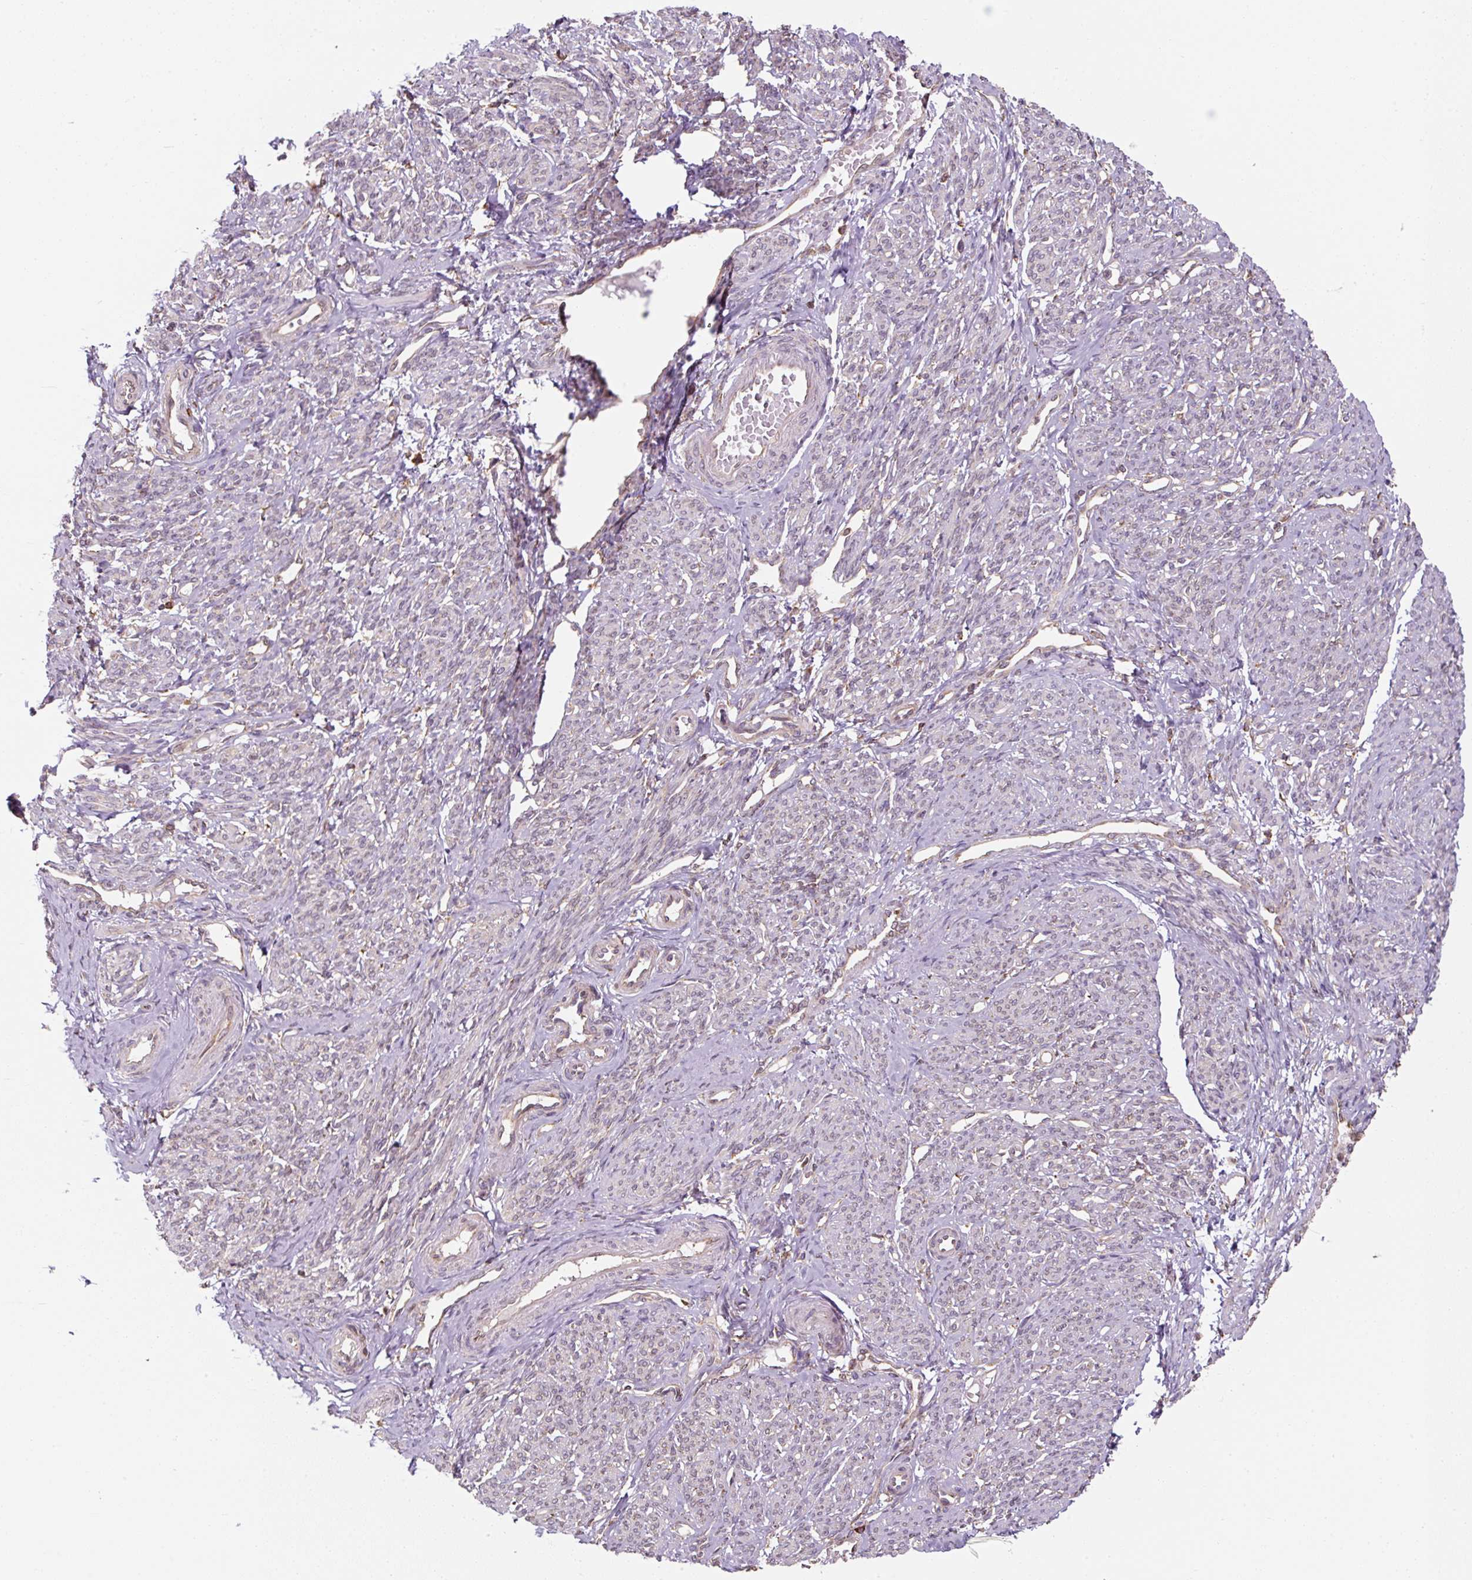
{"staining": {"intensity": "weak", "quantity": "<25%", "location": "cytoplasmic/membranous"}, "tissue": "smooth muscle", "cell_type": "Smooth muscle cells", "image_type": "normal", "snomed": [{"axis": "morphology", "description": "Normal tissue, NOS"}, {"axis": "topography", "description": "Smooth muscle"}], "caption": "The immunohistochemistry photomicrograph has no significant expression in smooth muscle cells of smooth muscle.", "gene": "PRKCSH", "patient": {"sex": "female", "age": 65}}